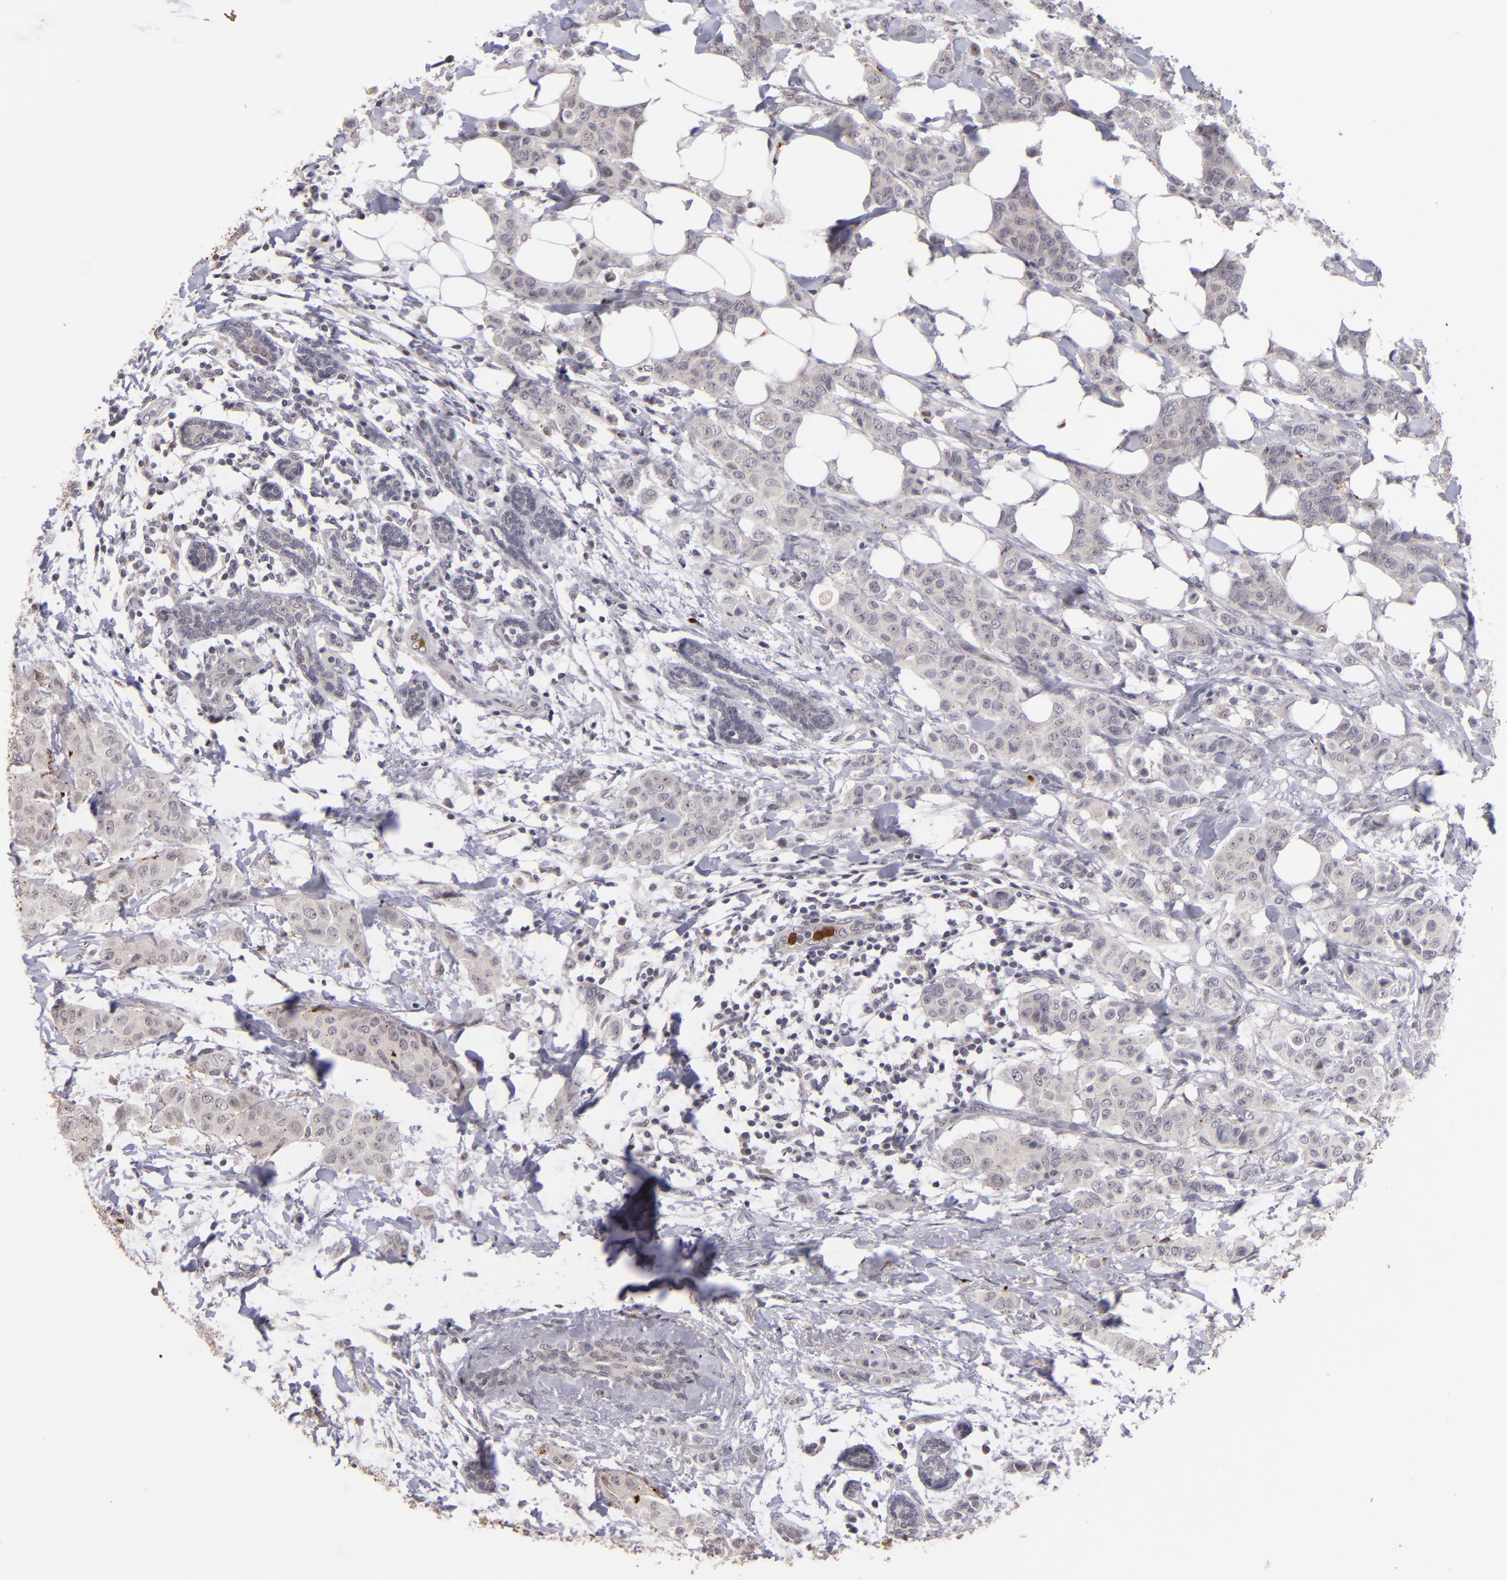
{"staining": {"intensity": "negative", "quantity": "none", "location": "none"}, "tissue": "breast cancer", "cell_type": "Tumor cells", "image_type": "cancer", "snomed": [{"axis": "morphology", "description": "Duct carcinoma"}, {"axis": "topography", "description": "Breast"}], "caption": "DAB (3,3'-diaminobenzidine) immunohistochemical staining of invasive ductal carcinoma (breast) displays no significant positivity in tumor cells. The staining is performed using DAB brown chromogen with nuclei counter-stained in using hematoxylin.", "gene": "RXRG", "patient": {"sex": "female", "age": 40}}